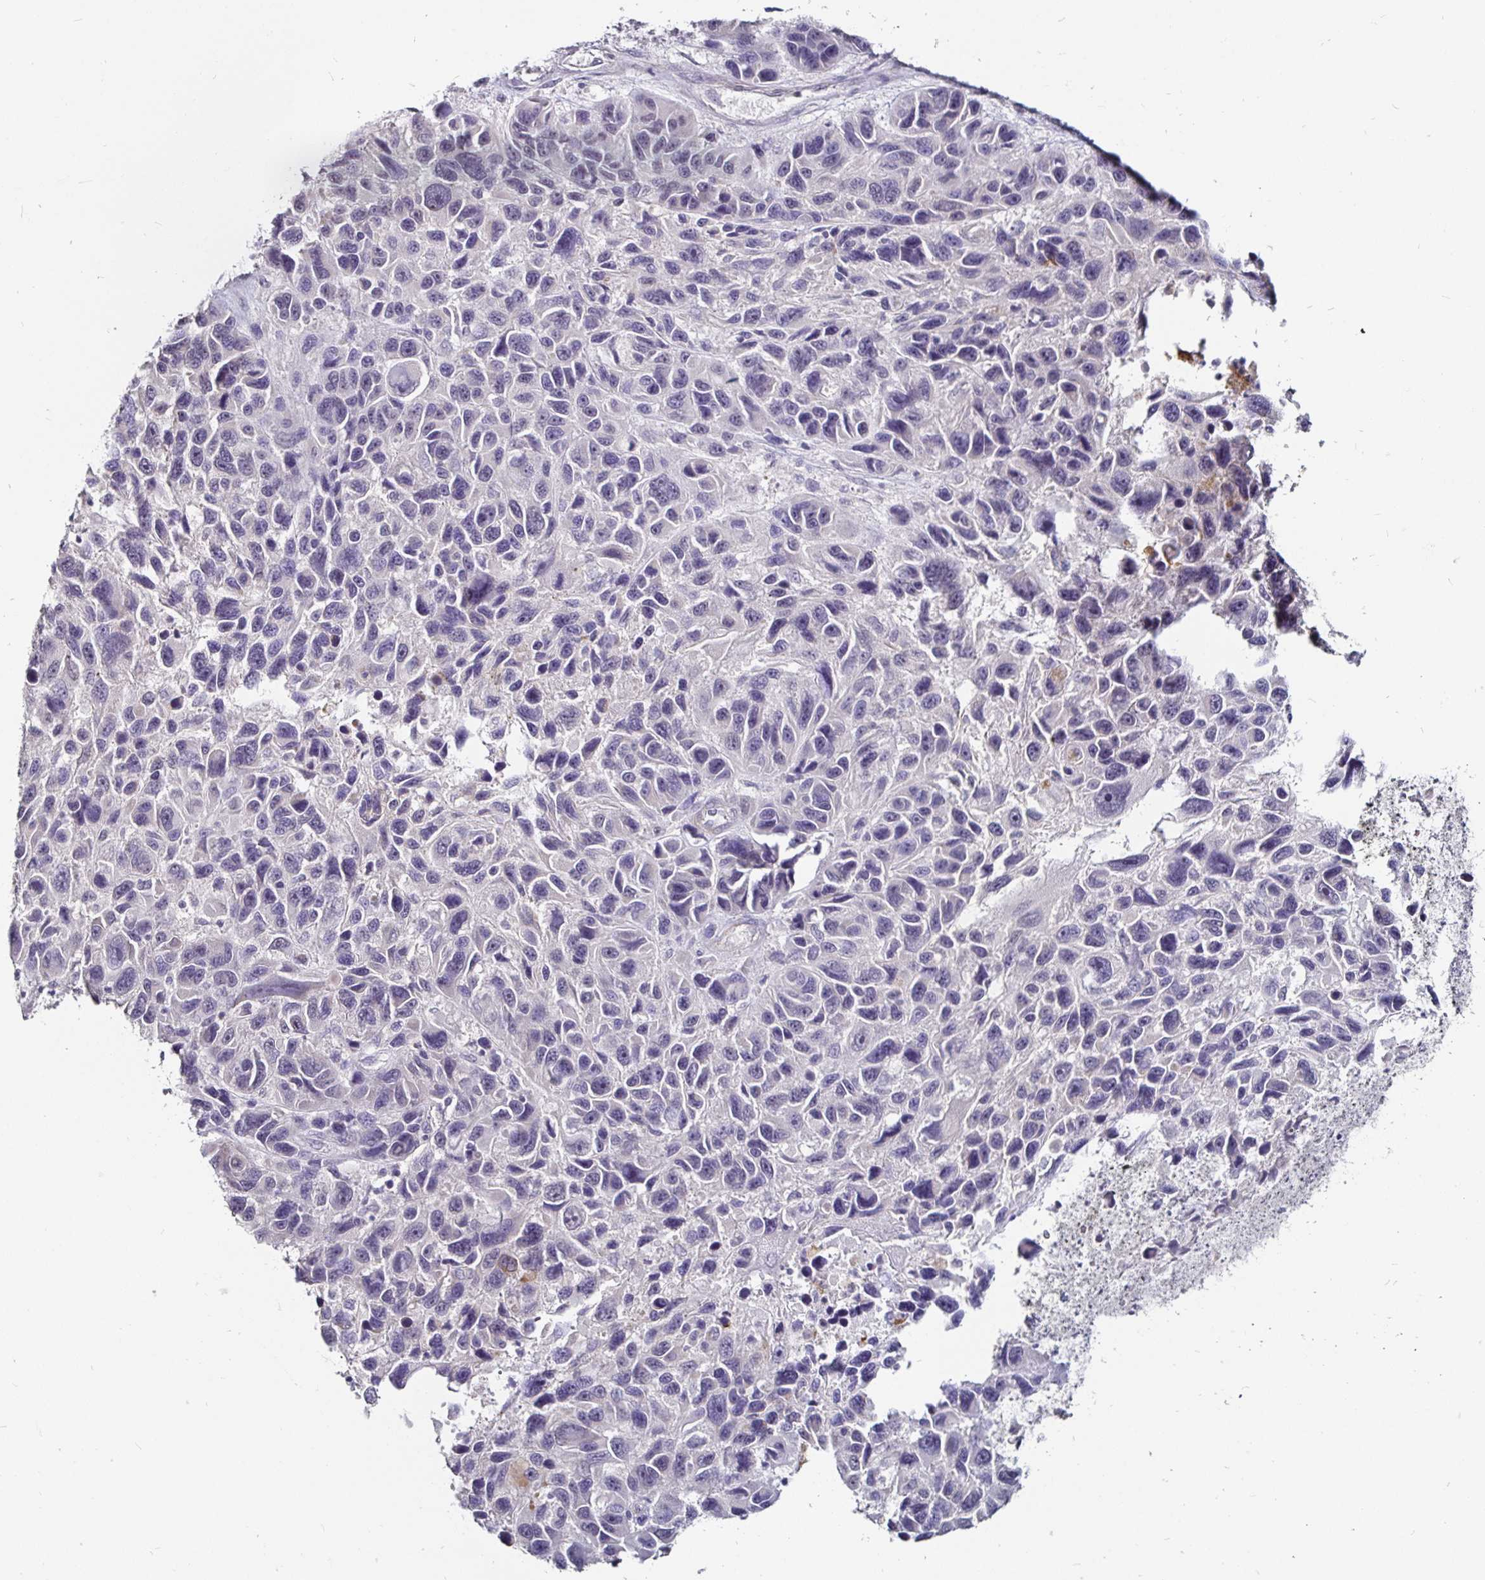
{"staining": {"intensity": "negative", "quantity": "none", "location": "none"}, "tissue": "melanoma", "cell_type": "Tumor cells", "image_type": "cancer", "snomed": [{"axis": "morphology", "description": "Malignant melanoma, NOS"}, {"axis": "topography", "description": "Skin"}], "caption": "A photomicrograph of human melanoma is negative for staining in tumor cells.", "gene": "FAIM2", "patient": {"sex": "male", "age": 53}}